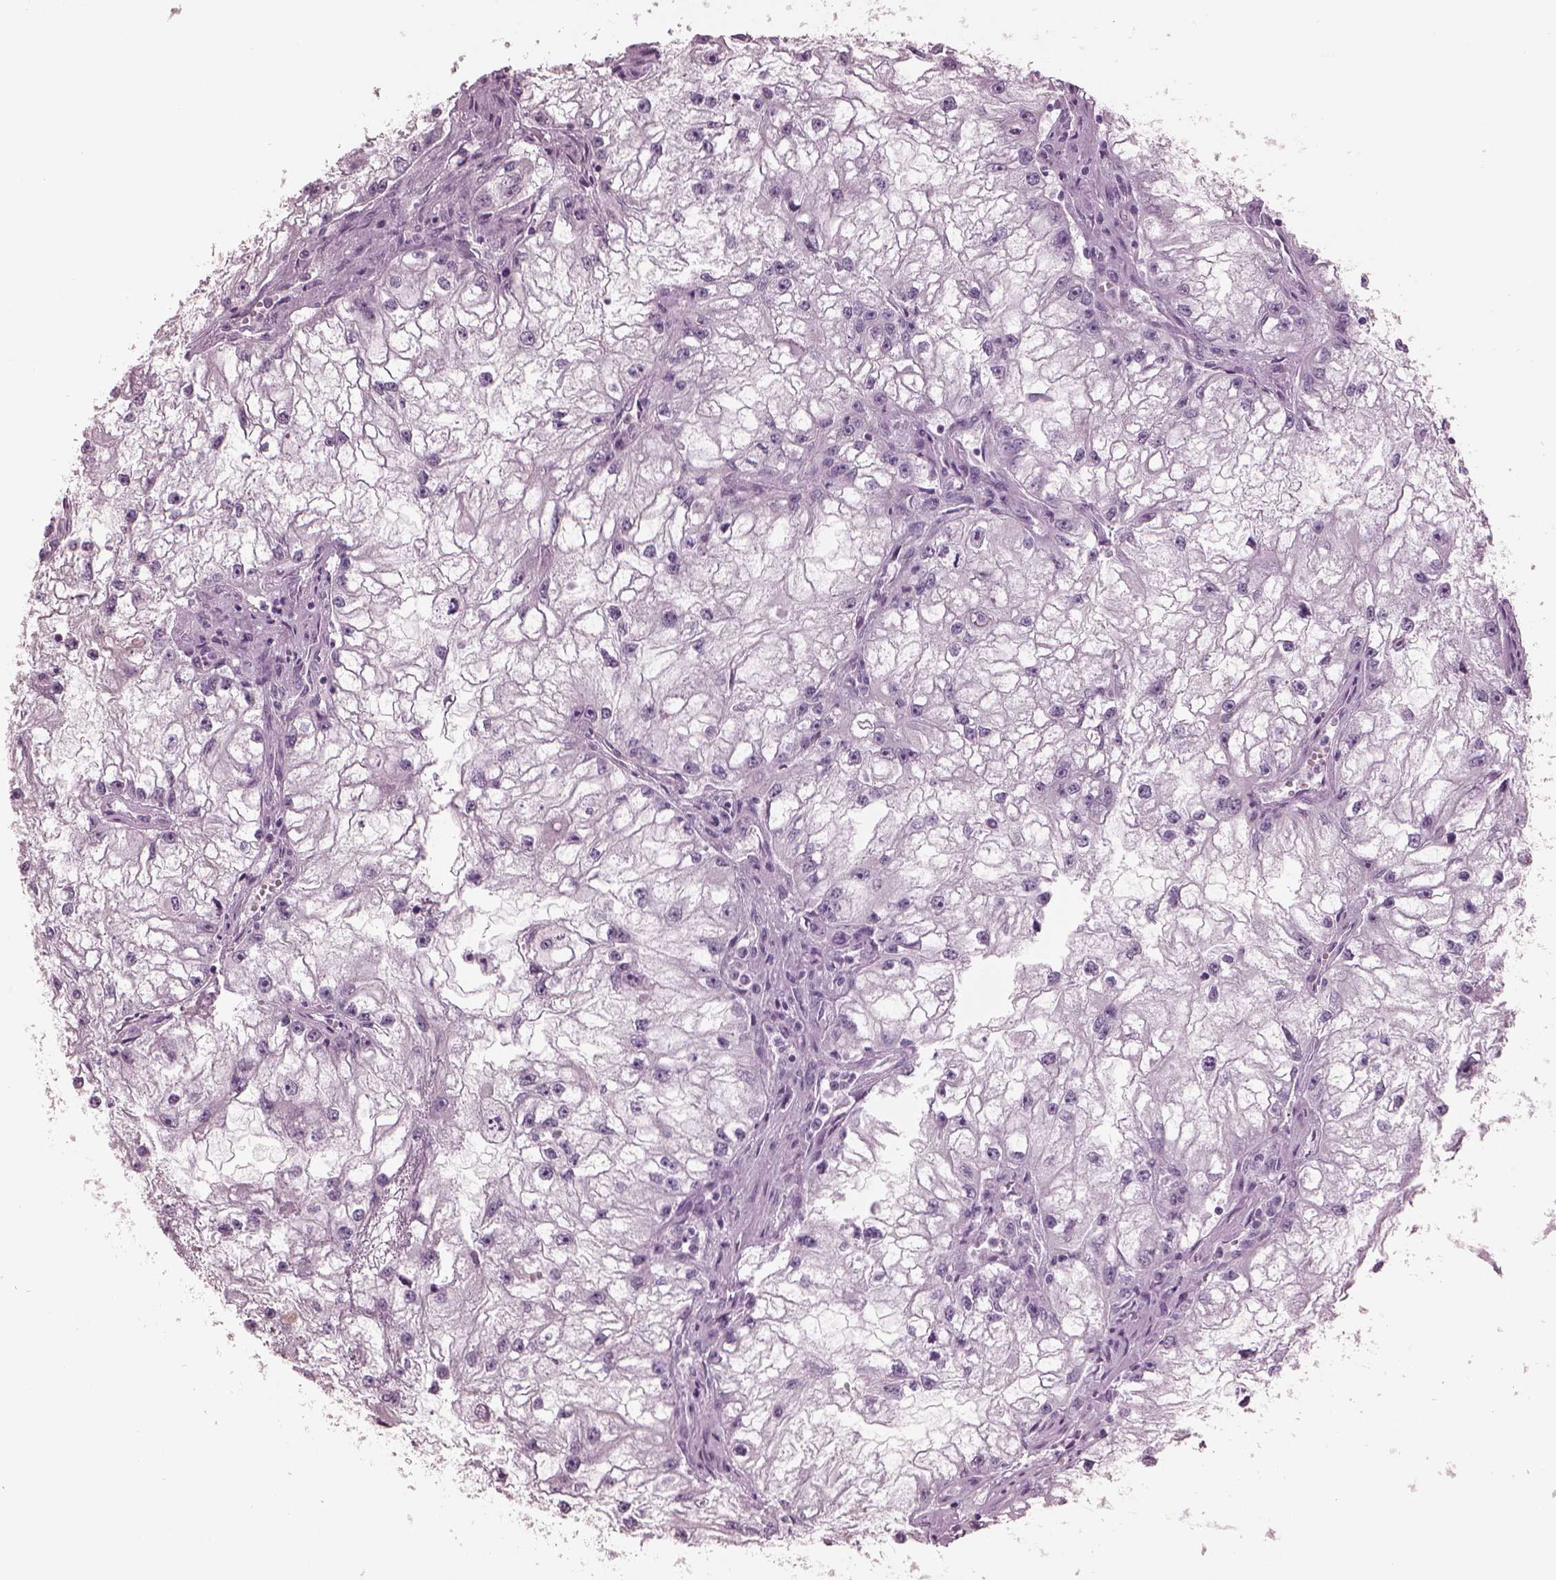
{"staining": {"intensity": "negative", "quantity": "none", "location": "none"}, "tissue": "renal cancer", "cell_type": "Tumor cells", "image_type": "cancer", "snomed": [{"axis": "morphology", "description": "Adenocarcinoma, NOS"}, {"axis": "topography", "description": "Kidney"}], "caption": "An immunohistochemistry image of renal cancer is shown. There is no staining in tumor cells of renal cancer.", "gene": "HYDIN", "patient": {"sex": "male", "age": 59}}